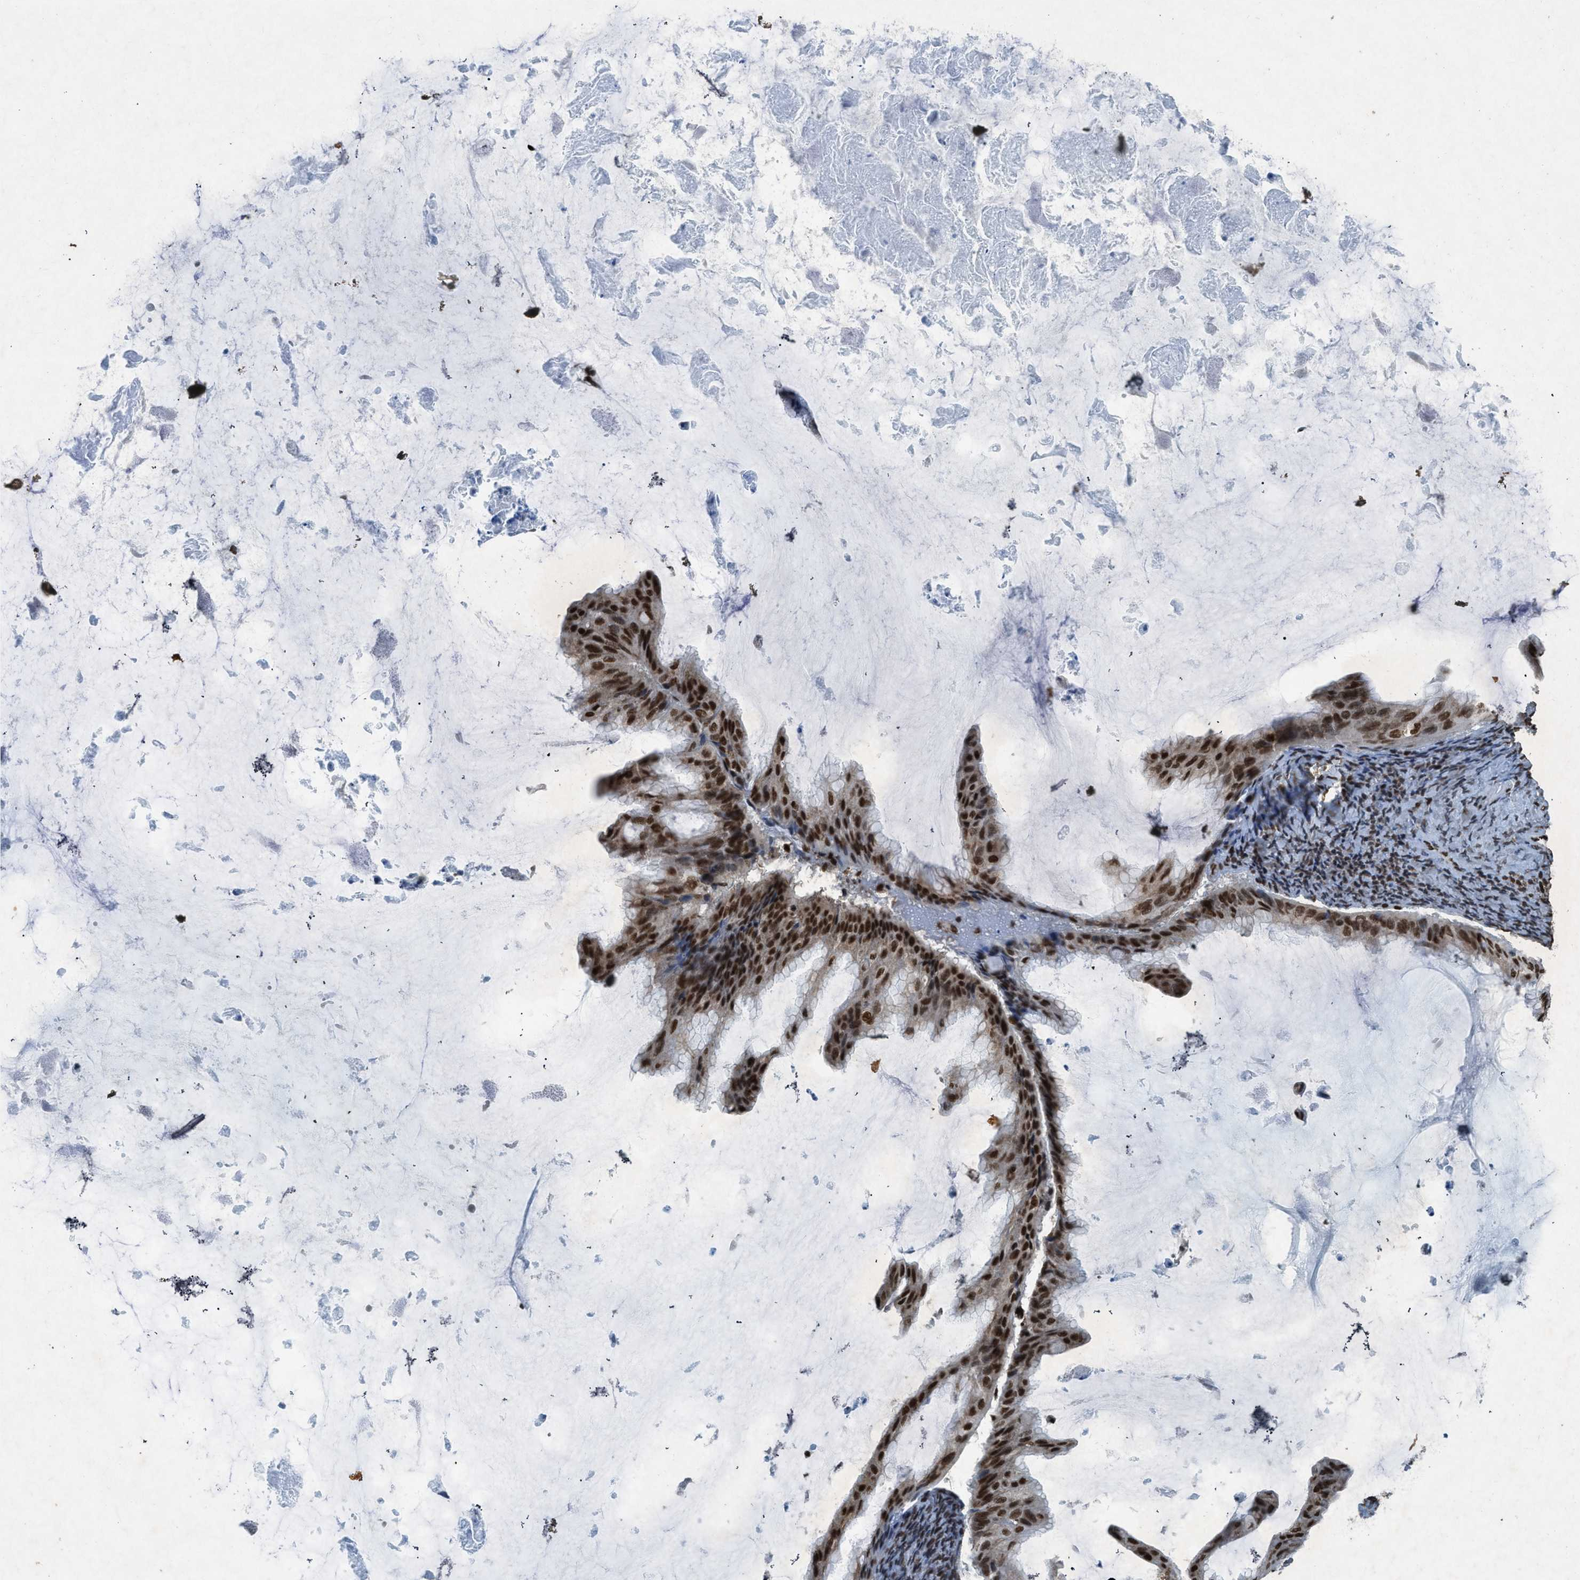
{"staining": {"intensity": "moderate", "quantity": ">75%", "location": "nuclear"}, "tissue": "ovarian cancer", "cell_type": "Tumor cells", "image_type": "cancer", "snomed": [{"axis": "morphology", "description": "Cystadenocarcinoma, mucinous, NOS"}, {"axis": "topography", "description": "Ovary"}], "caption": "Protein analysis of mucinous cystadenocarcinoma (ovarian) tissue shows moderate nuclear staining in approximately >75% of tumor cells.", "gene": "NXF1", "patient": {"sex": "female", "age": 61}}